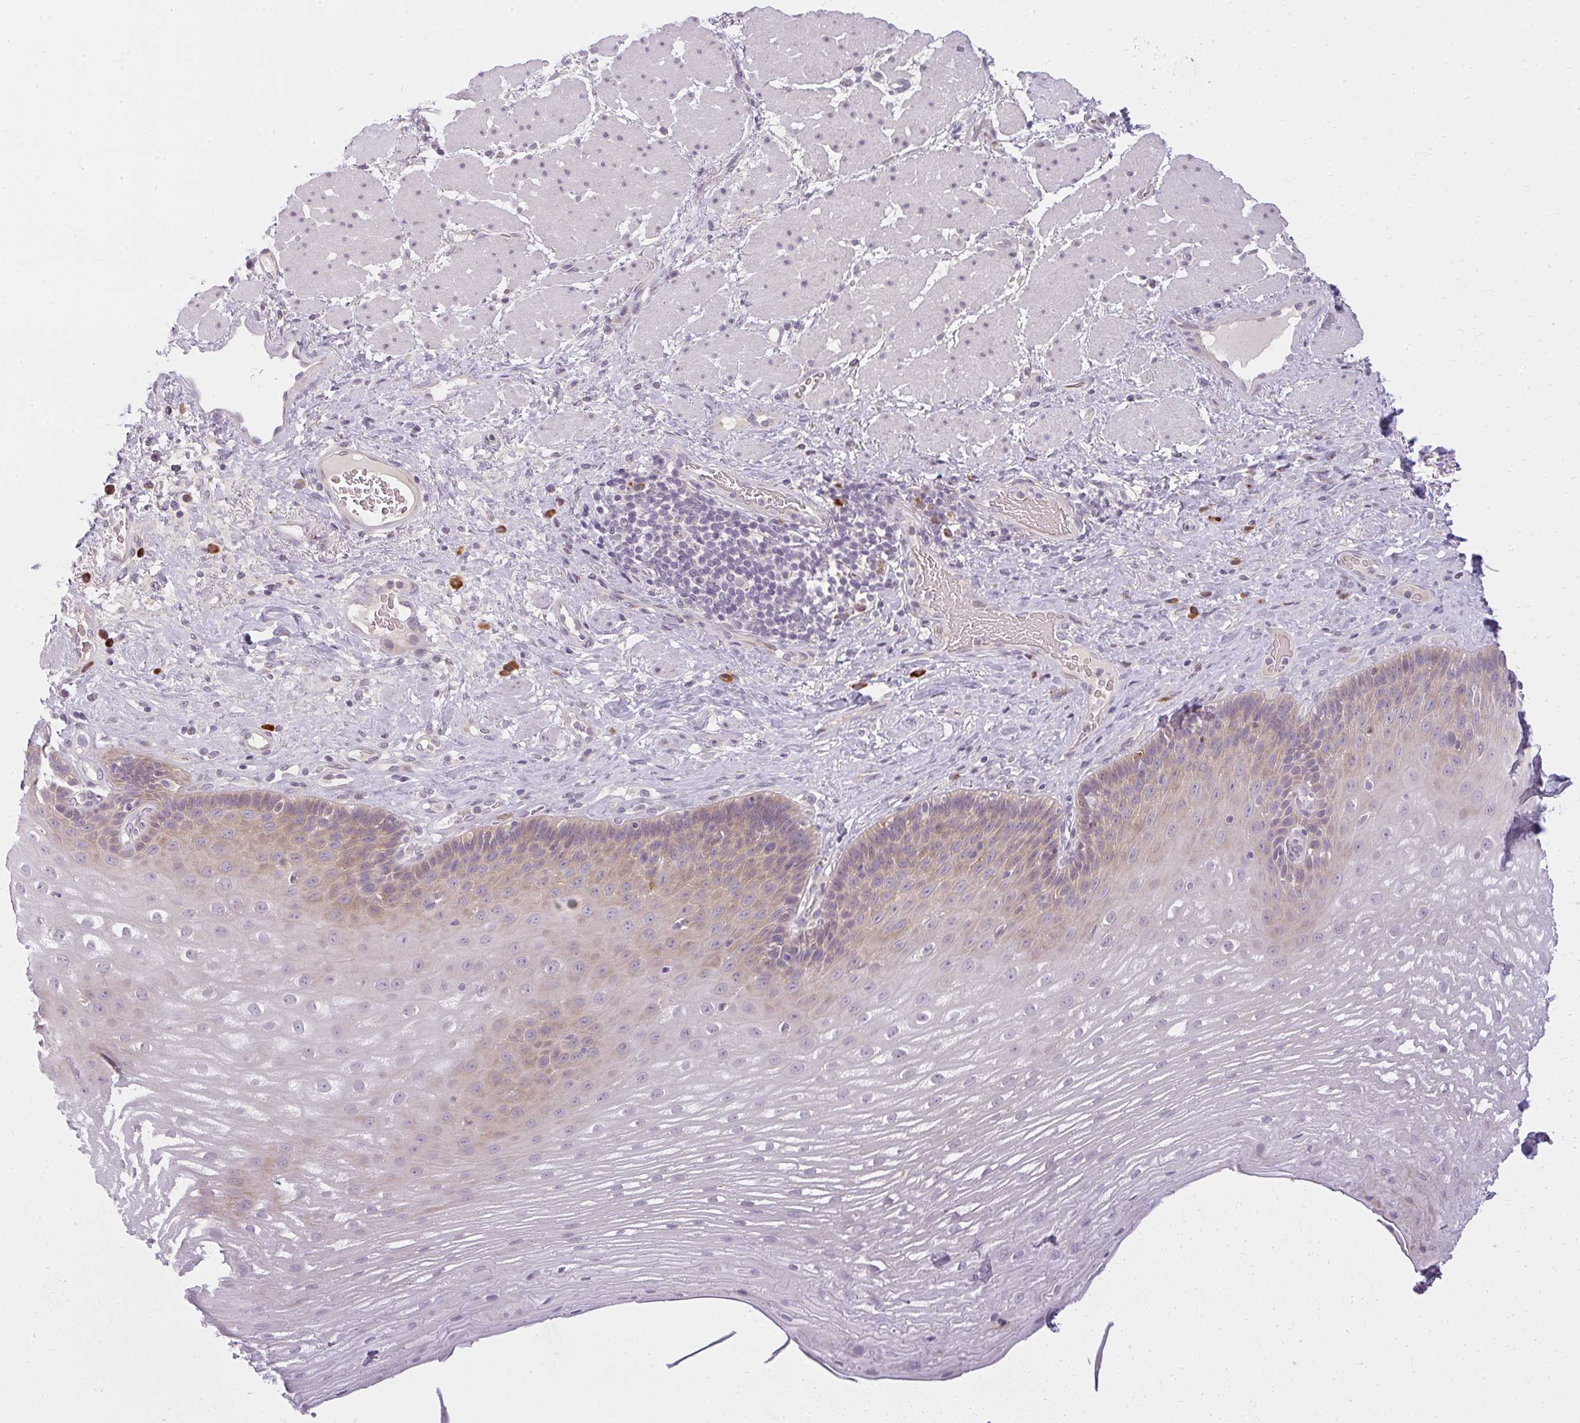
{"staining": {"intensity": "weak", "quantity": "25%-75%", "location": "cytoplasmic/membranous"}, "tissue": "esophagus", "cell_type": "Squamous epithelial cells", "image_type": "normal", "snomed": [{"axis": "morphology", "description": "Normal tissue, NOS"}, {"axis": "topography", "description": "Esophagus"}], "caption": "A high-resolution histopathology image shows IHC staining of benign esophagus, which demonstrates weak cytoplasmic/membranous positivity in about 25%-75% of squamous epithelial cells.", "gene": "ZFYVE26", "patient": {"sex": "male", "age": 62}}